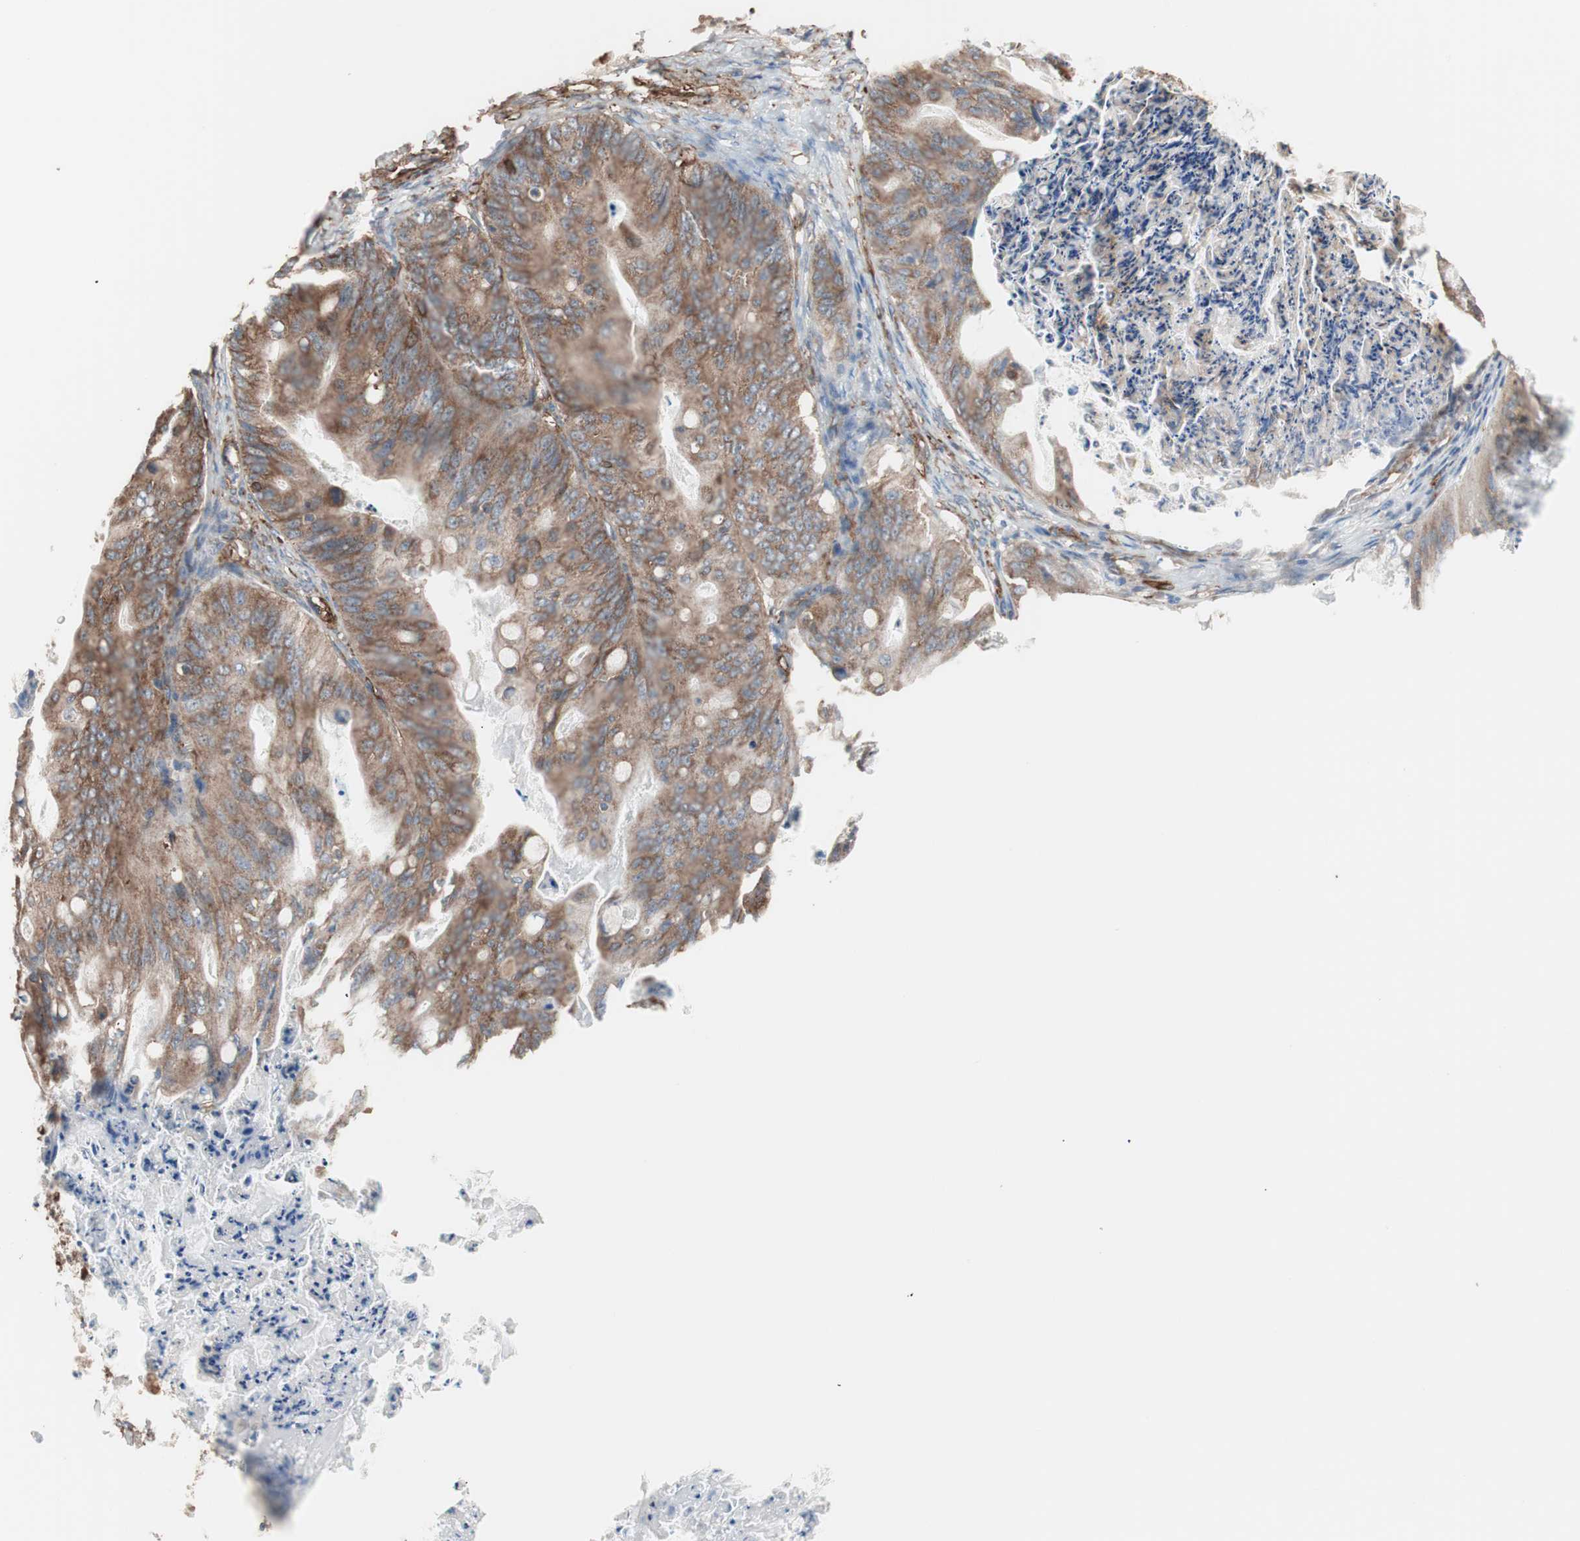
{"staining": {"intensity": "moderate", "quantity": ">75%", "location": "cytoplasmic/membranous"}, "tissue": "ovarian cancer", "cell_type": "Tumor cells", "image_type": "cancer", "snomed": [{"axis": "morphology", "description": "Cystadenocarcinoma, mucinous, NOS"}, {"axis": "topography", "description": "Ovary"}], "caption": "Immunohistochemistry (IHC) staining of ovarian cancer (mucinous cystadenocarcinoma), which demonstrates medium levels of moderate cytoplasmic/membranous expression in about >75% of tumor cells indicating moderate cytoplasmic/membranous protein staining. The staining was performed using DAB (3,3'-diaminobenzidine) (brown) for protein detection and nuclei were counterstained in hematoxylin (blue).", "gene": "GPSM2", "patient": {"sex": "female", "age": 36}}